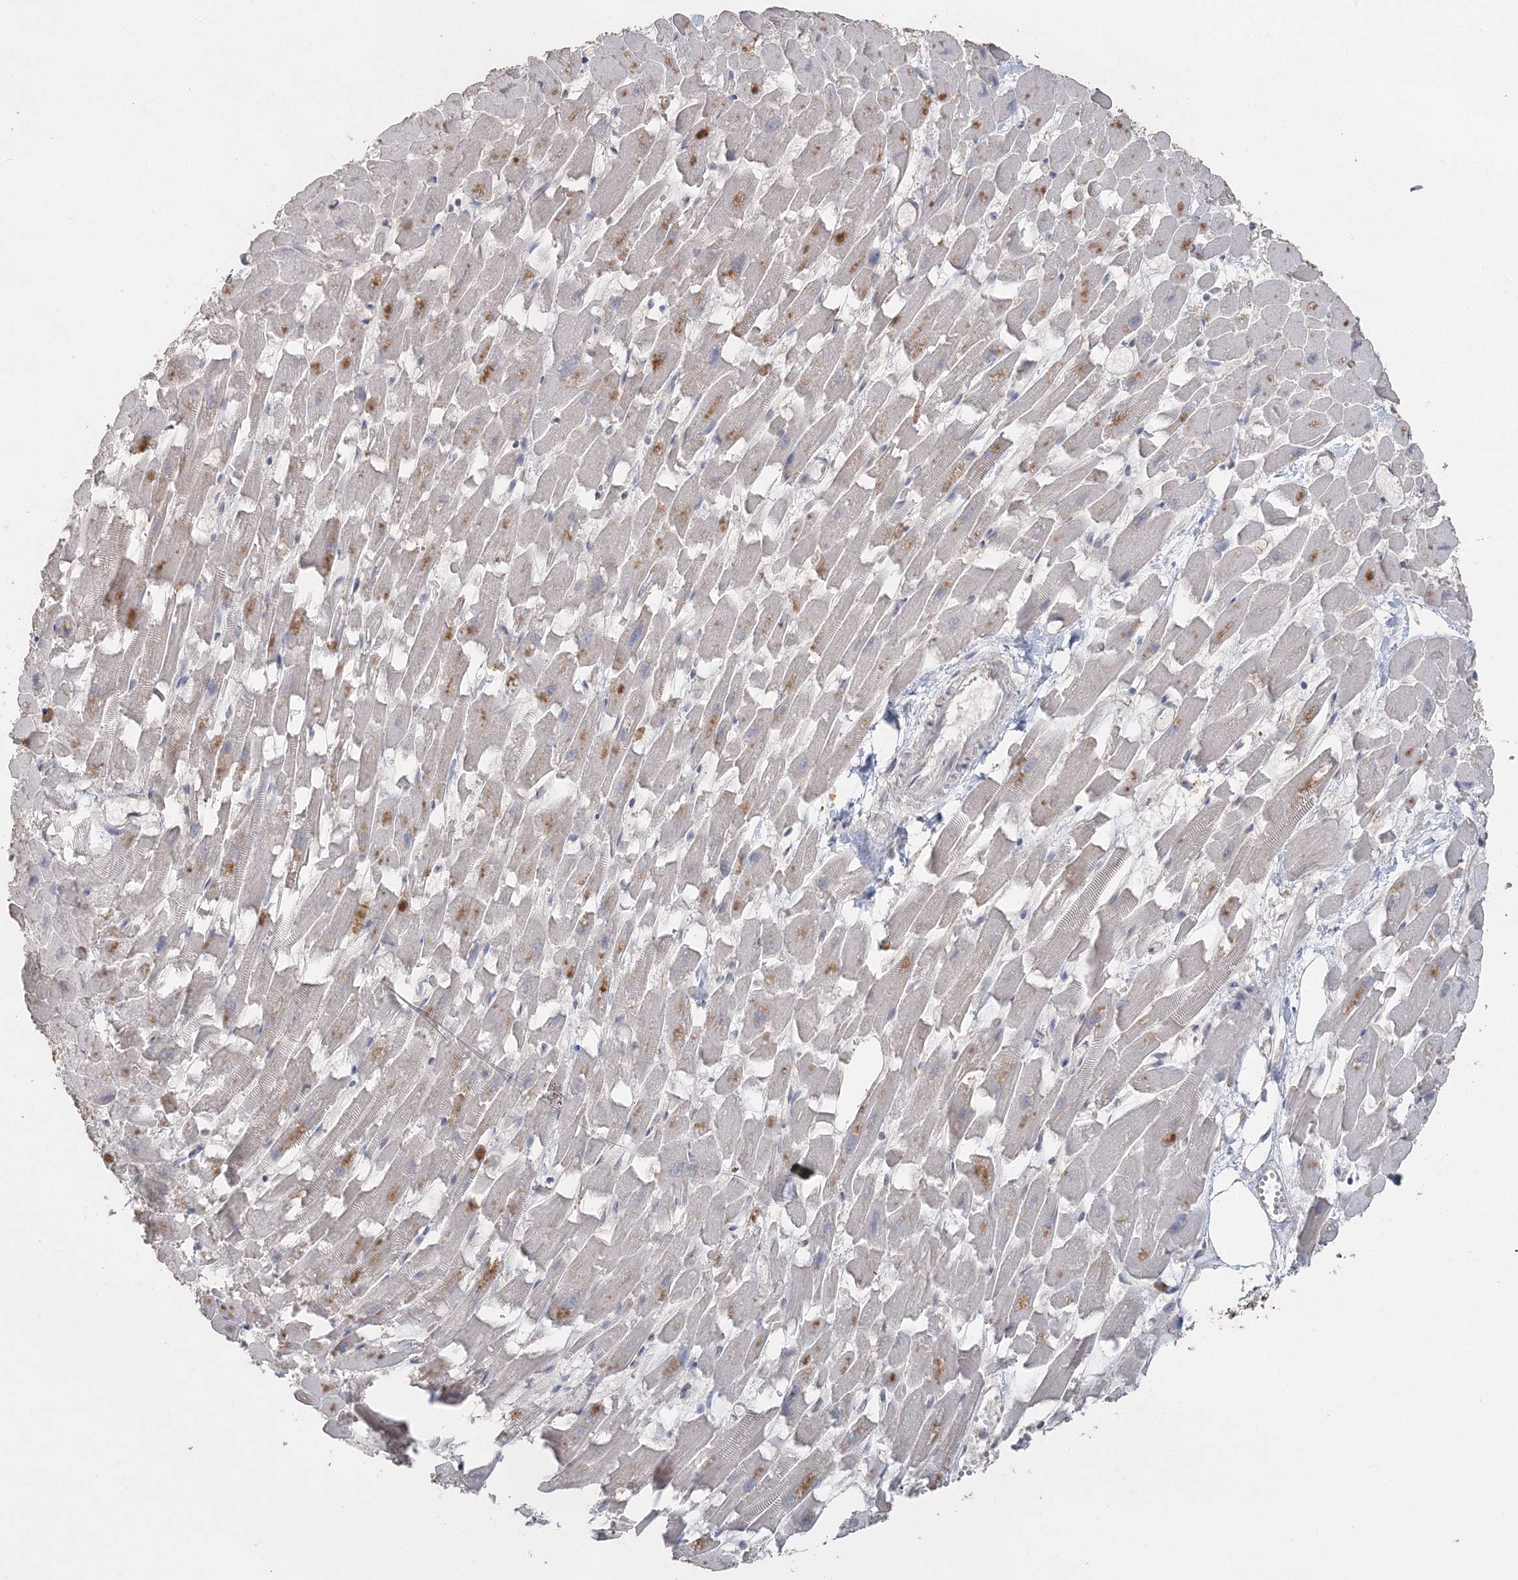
{"staining": {"intensity": "negative", "quantity": "none", "location": "none"}, "tissue": "heart muscle", "cell_type": "Cardiomyocytes", "image_type": "normal", "snomed": [{"axis": "morphology", "description": "Normal tissue, NOS"}, {"axis": "topography", "description": "Heart"}], "caption": "Cardiomyocytes show no significant expression in unremarkable heart muscle.", "gene": "UIMC1", "patient": {"sex": "female", "age": 64}}